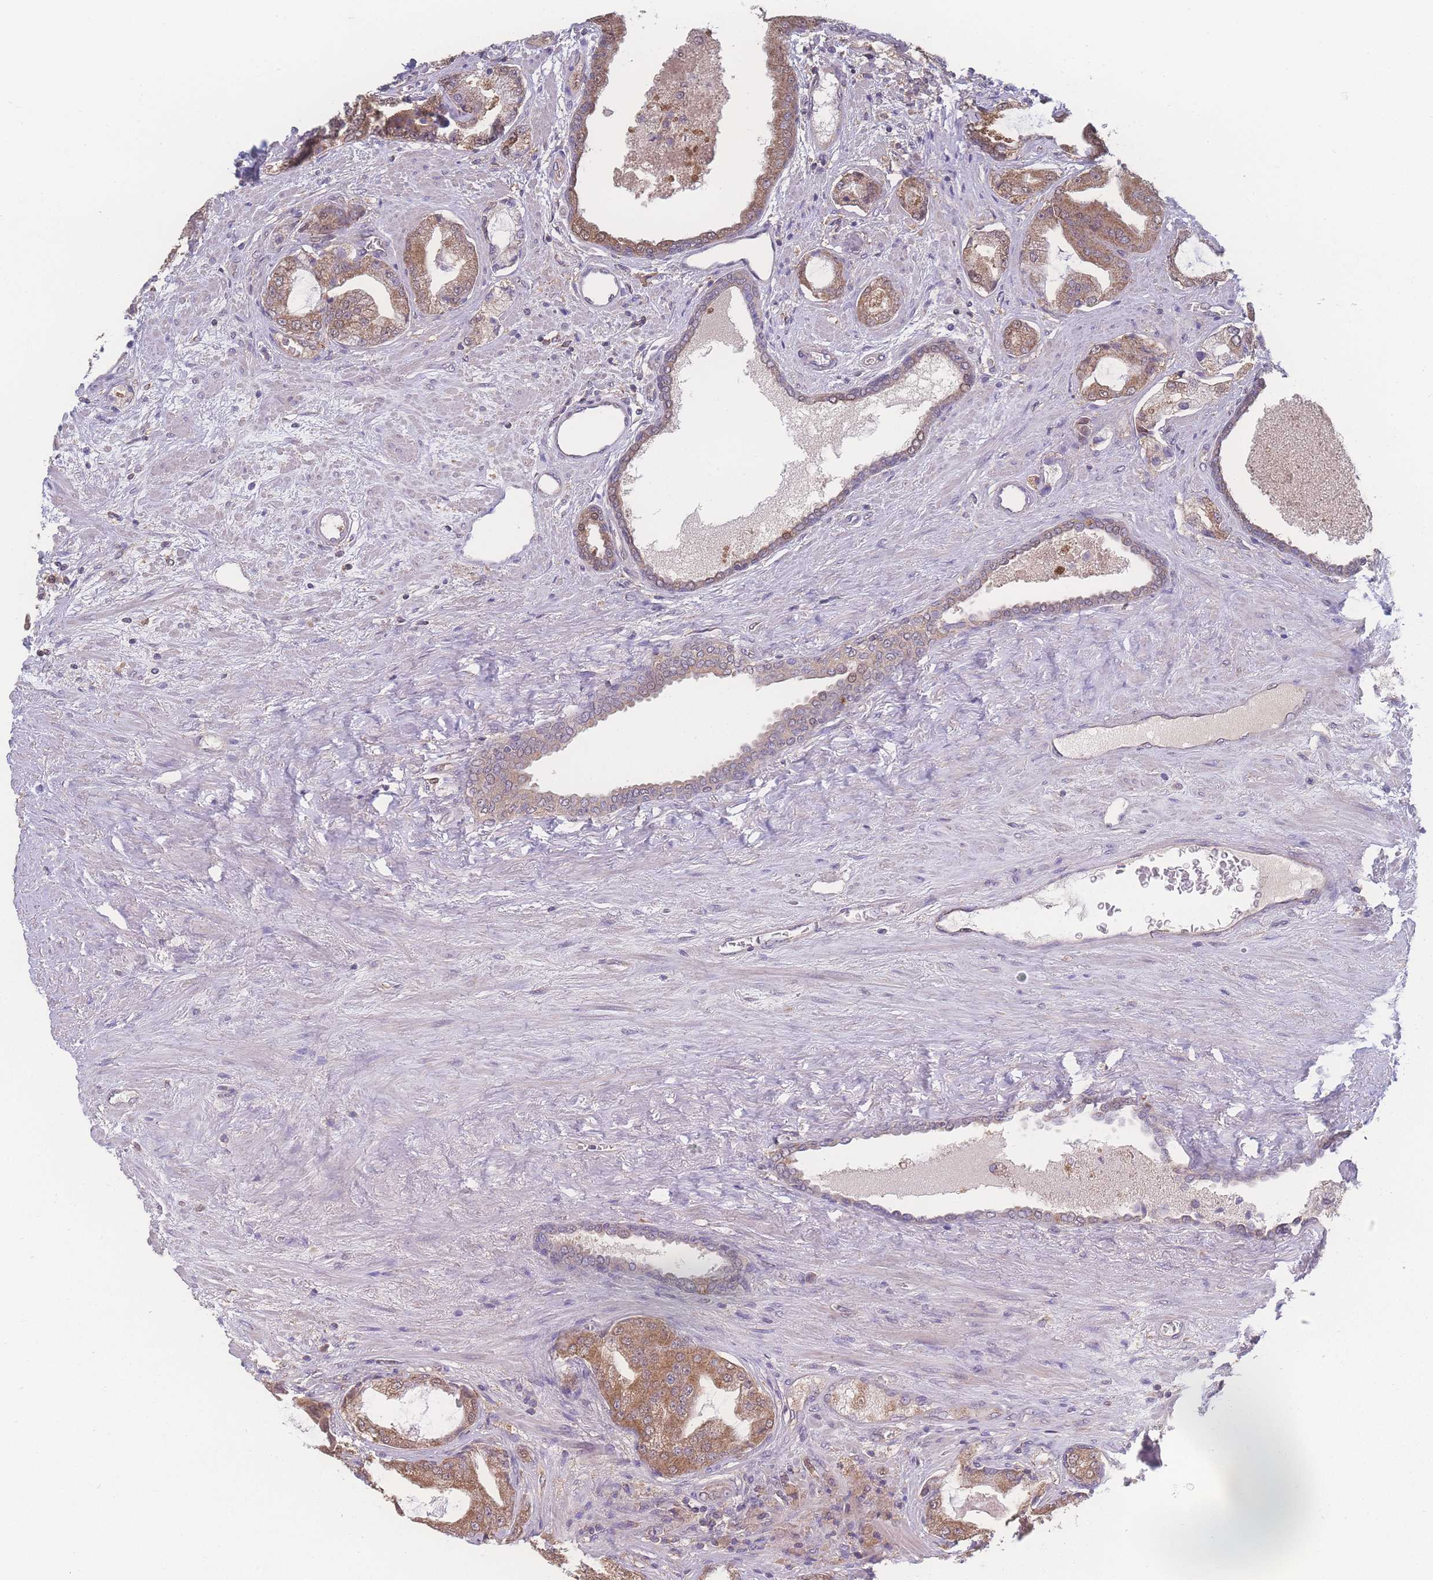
{"staining": {"intensity": "moderate", "quantity": ">75%", "location": "cytoplasmic/membranous"}, "tissue": "prostate cancer", "cell_type": "Tumor cells", "image_type": "cancer", "snomed": [{"axis": "morphology", "description": "Adenocarcinoma, High grade"}, {"axis": "topography", "description": "Prostate"}], "caption": "An image of human prostate cancer stained for a protein displays moderate cytoplasmic/membranous brown staining in tumor cells.", "gene": "GIPR", "patient": {"sex": "male", "age": 68}}